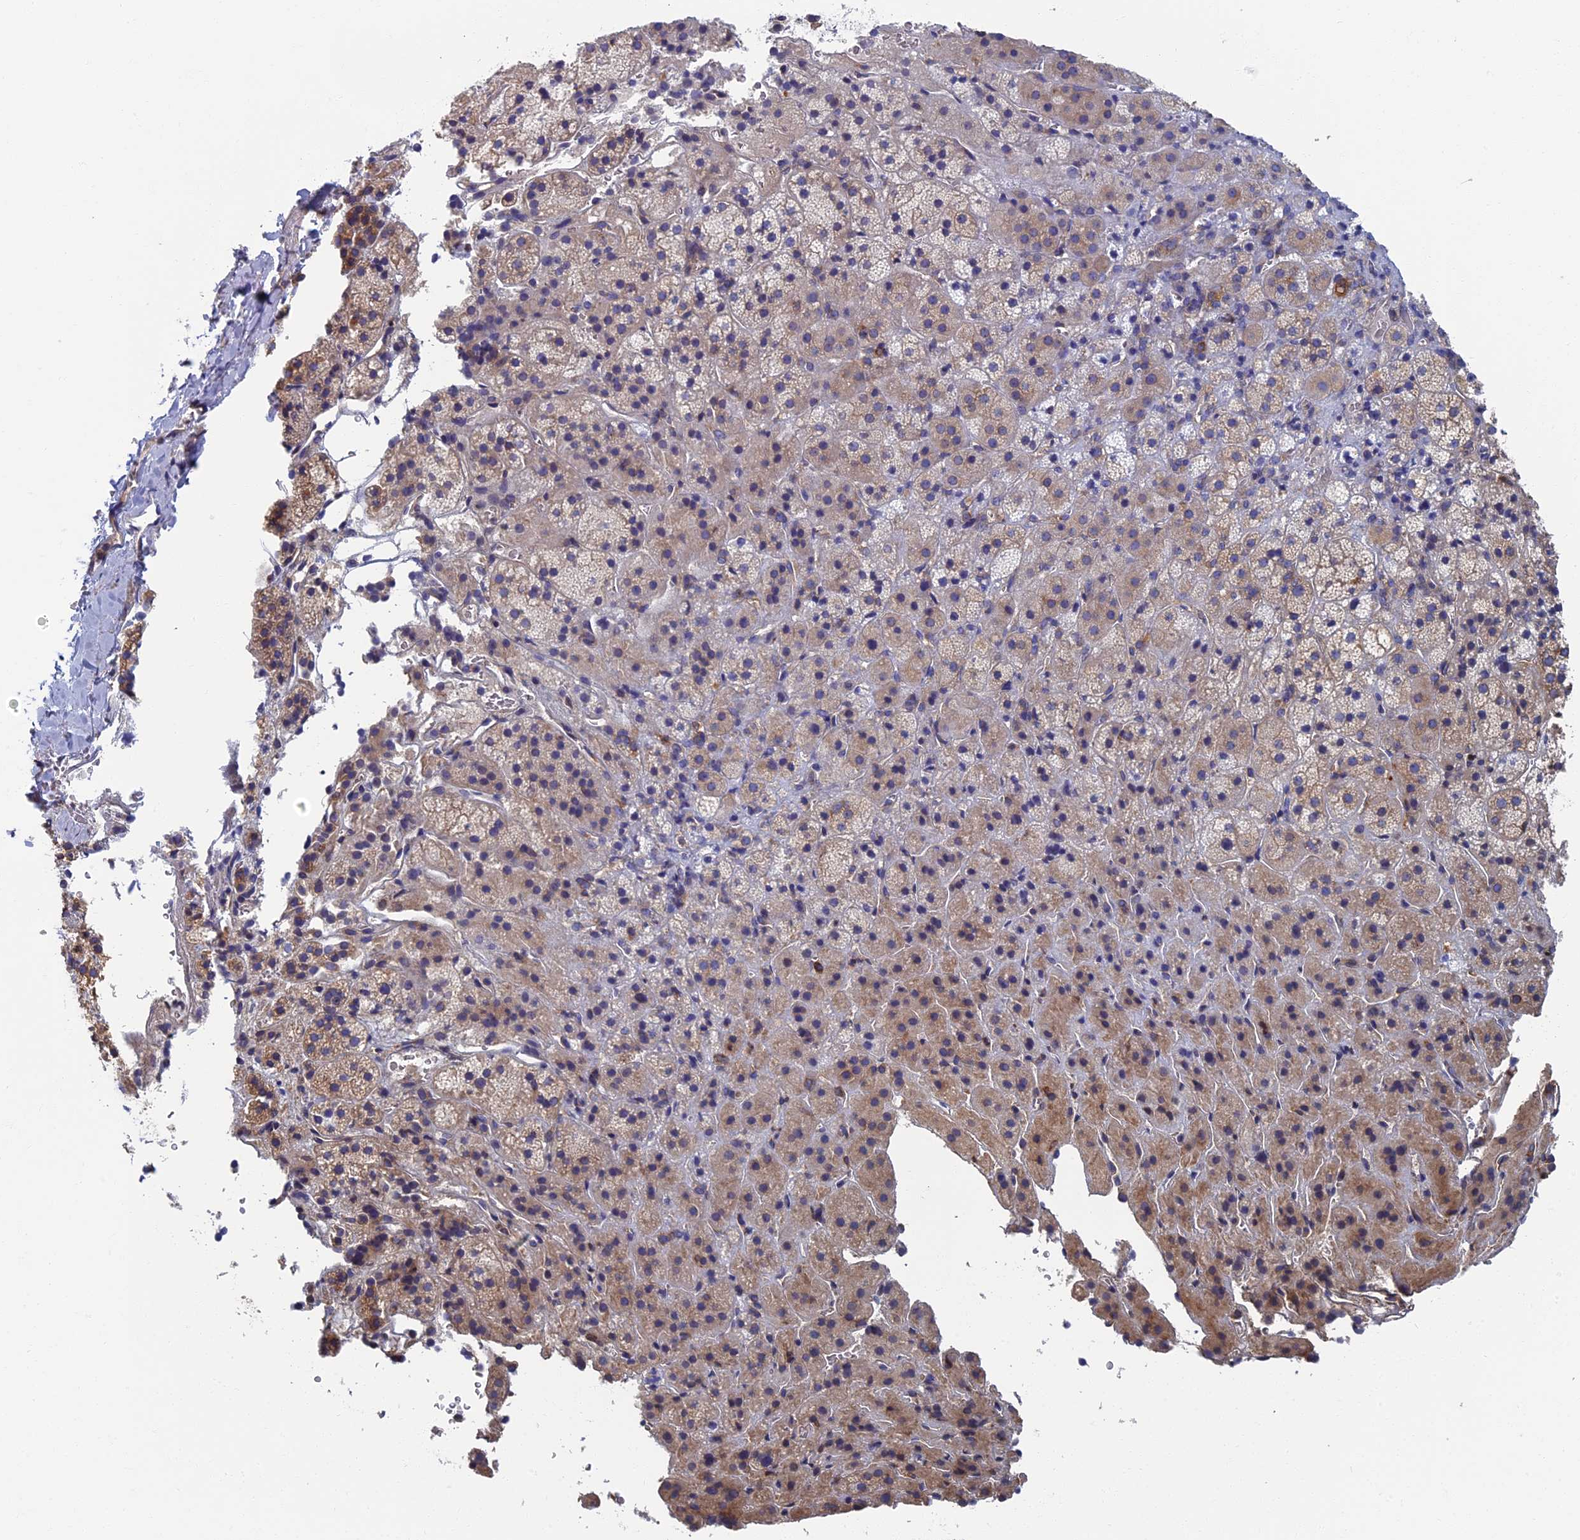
{"staining": {"intensity": "weak", "quantity": "25%-75%", "location": "cytoplasmic/membranous"}, "tissue": "adrenal gland", "cell_type": "Glandular cells", "image_type": "normal", "snomed": [{"axis": "morphology", "description": "Normal tissue, NOS"}, {"axis": "topography", "description": "Adrenal gland"}], "caption": "Weak cytoplasmic/membranous staining is appreciated in approximately 25%-75% of glandular cells in unremarkable adrenal gland.", "gene": "YBX1", "patient": {"sex": "female", "age": 44}}